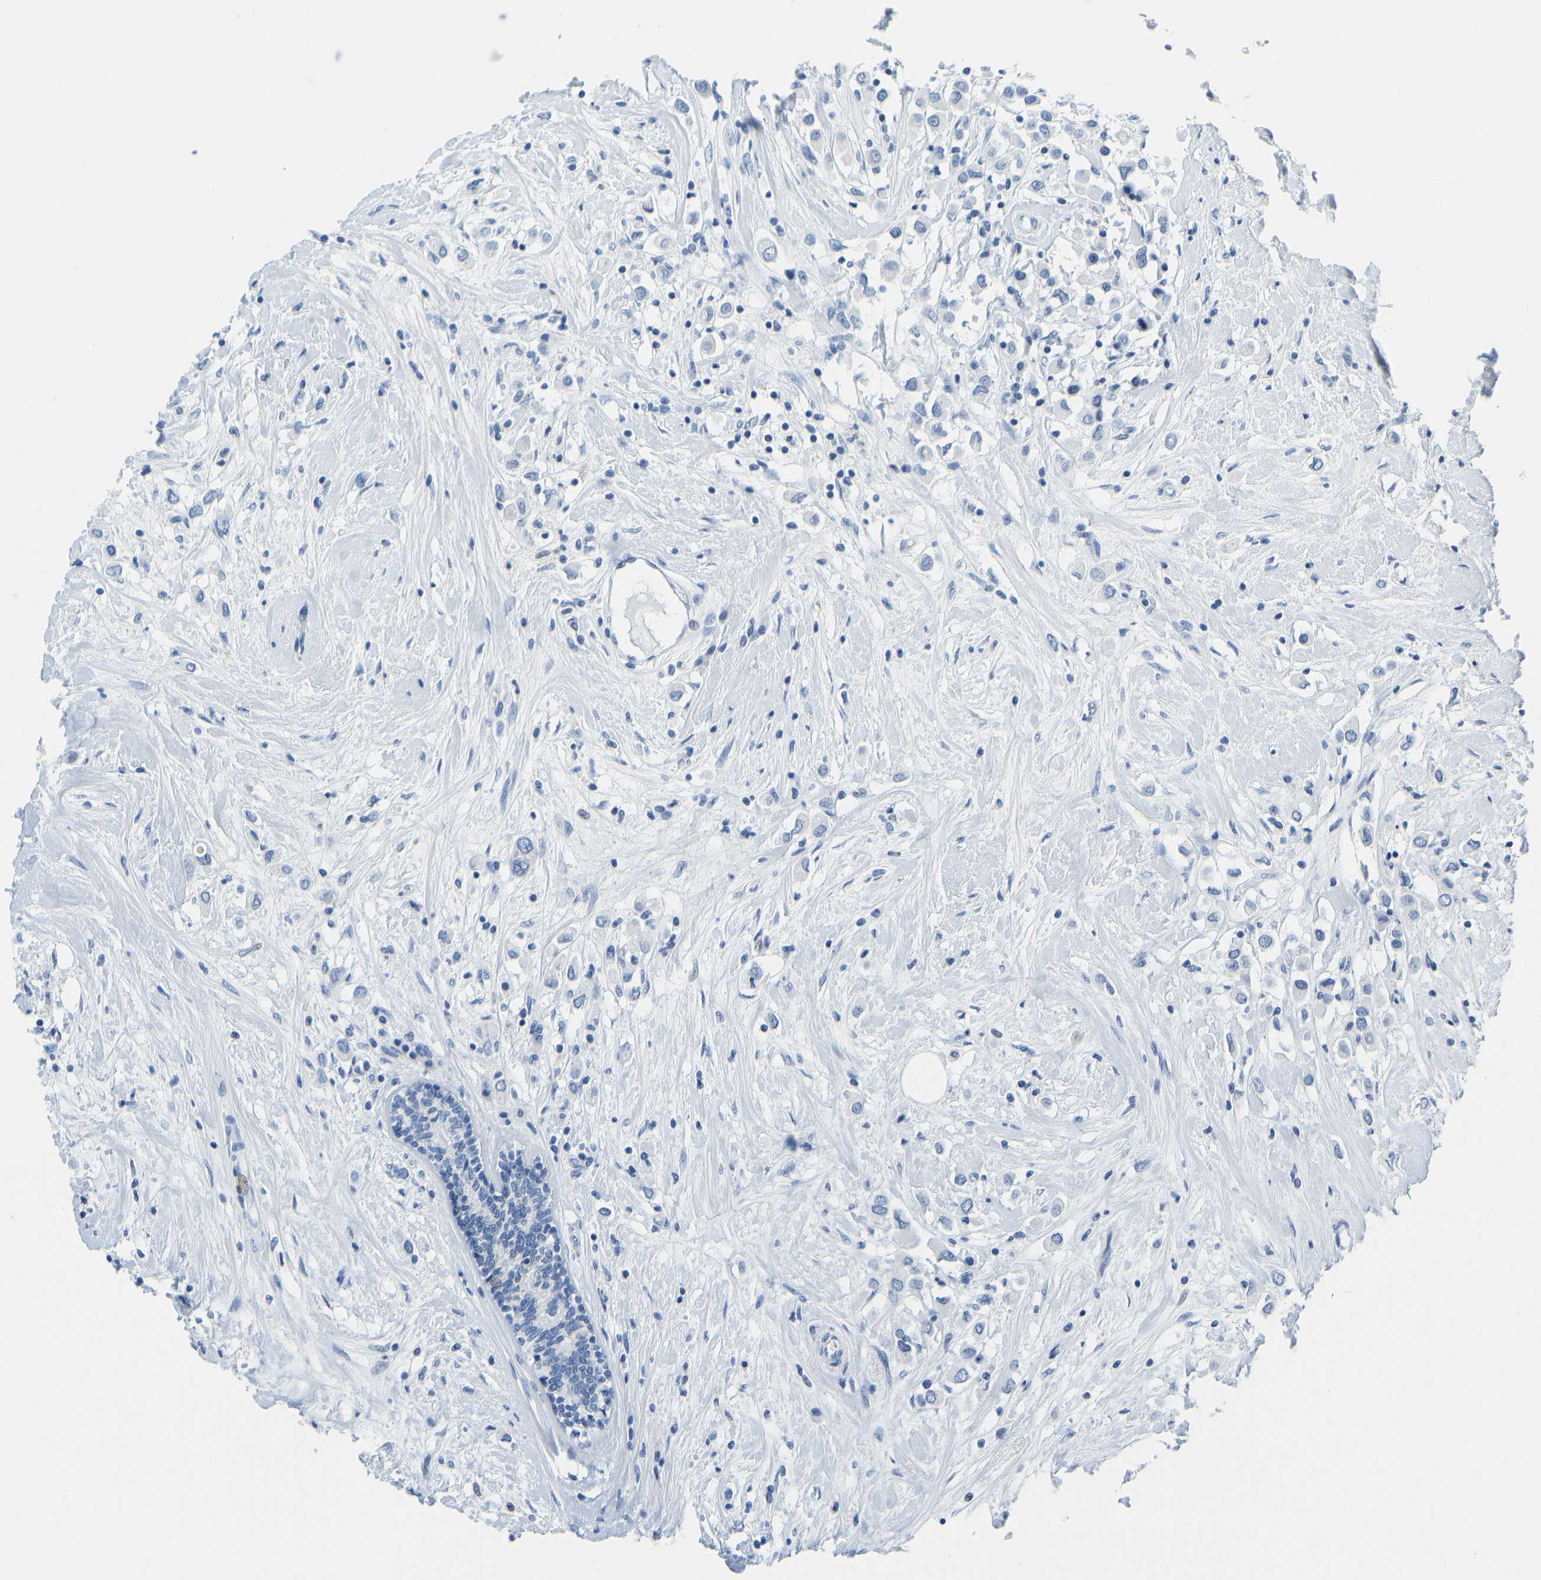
{"staining": {"intensity": "negative", "quantity": "none", "location": "none"}, "tissue": "breast cancer", "cell_type": "Tumor cells", "image_type": "cancer", "snomed": [{"axis": "morphology", "description": "Duct carcinoma"}, {"axis": "topography", "description": "Breast"}], "caption": "Immunohistochemistry of human breast infiltrating ductal carcinoma displays no staining in tumor cells.", "gene": "SERPINB3", "patient": {"sex": "female", "age": 61}}